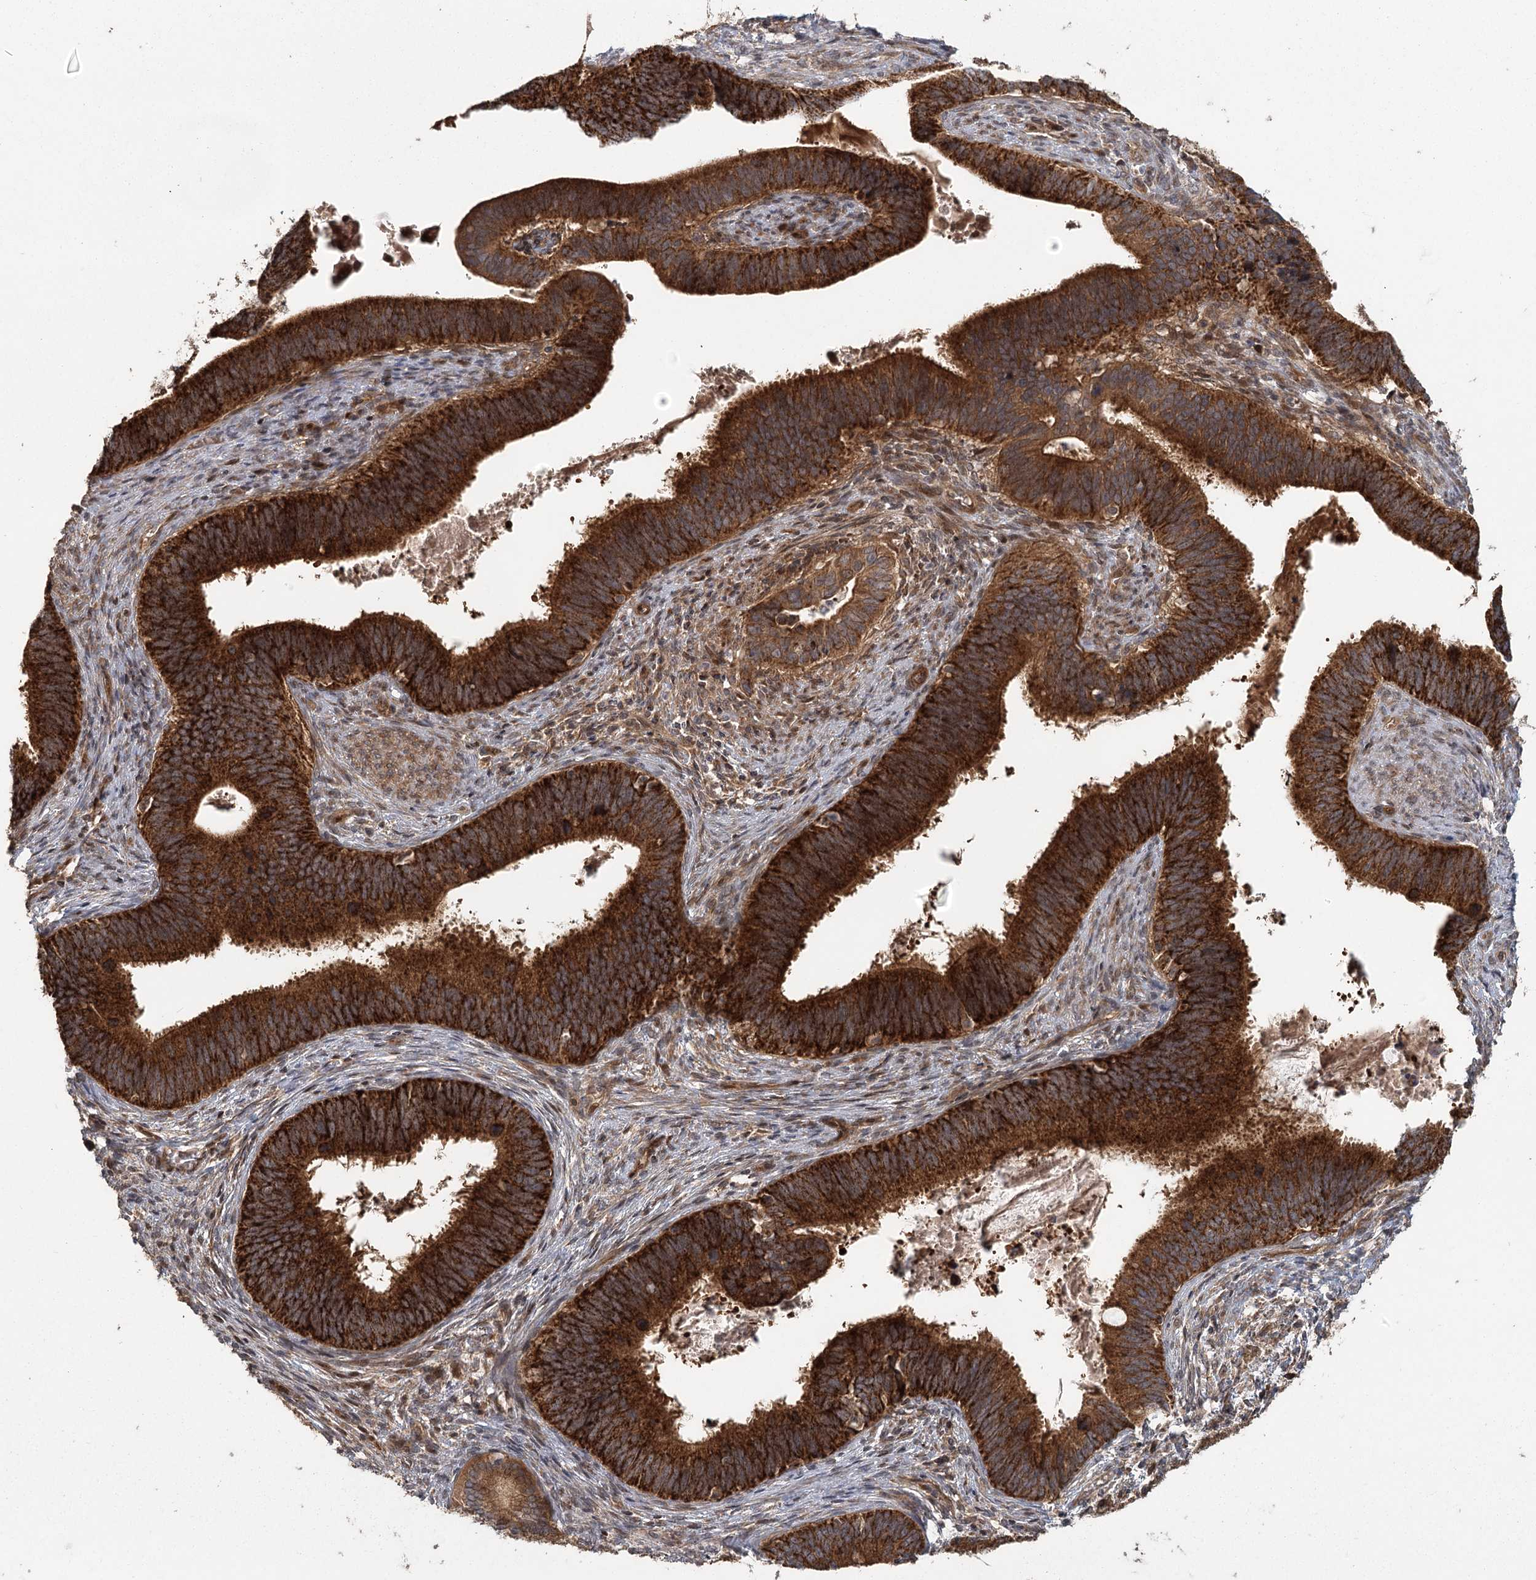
{"staining": {"intensity": "strong", "quantity": ">75%", "location": "cytoplasmic/membranous"}, "tissue": "cervical cancer", "cell_type": "Tumor cells", "image_type": "cancer", "snomed": [{"axis": "morphology", "description": "Adenocarcinoma, NOS"}, {"axis": "topography", "description": "Cervix"}], "caption": "High-magnification brightfield microscopy of cervical cancer (adenocarcinoma) stained with DAB (3,3'-diaminobenzidine) (brown) and counterstained with hematoxylin (blue). tumor cells exhibit strong cytoplasmic/membranous expression is present in approximately>75% of cells.", "gene": "RAPGEF6", "patient": {"sex": "female", "age": 42}}